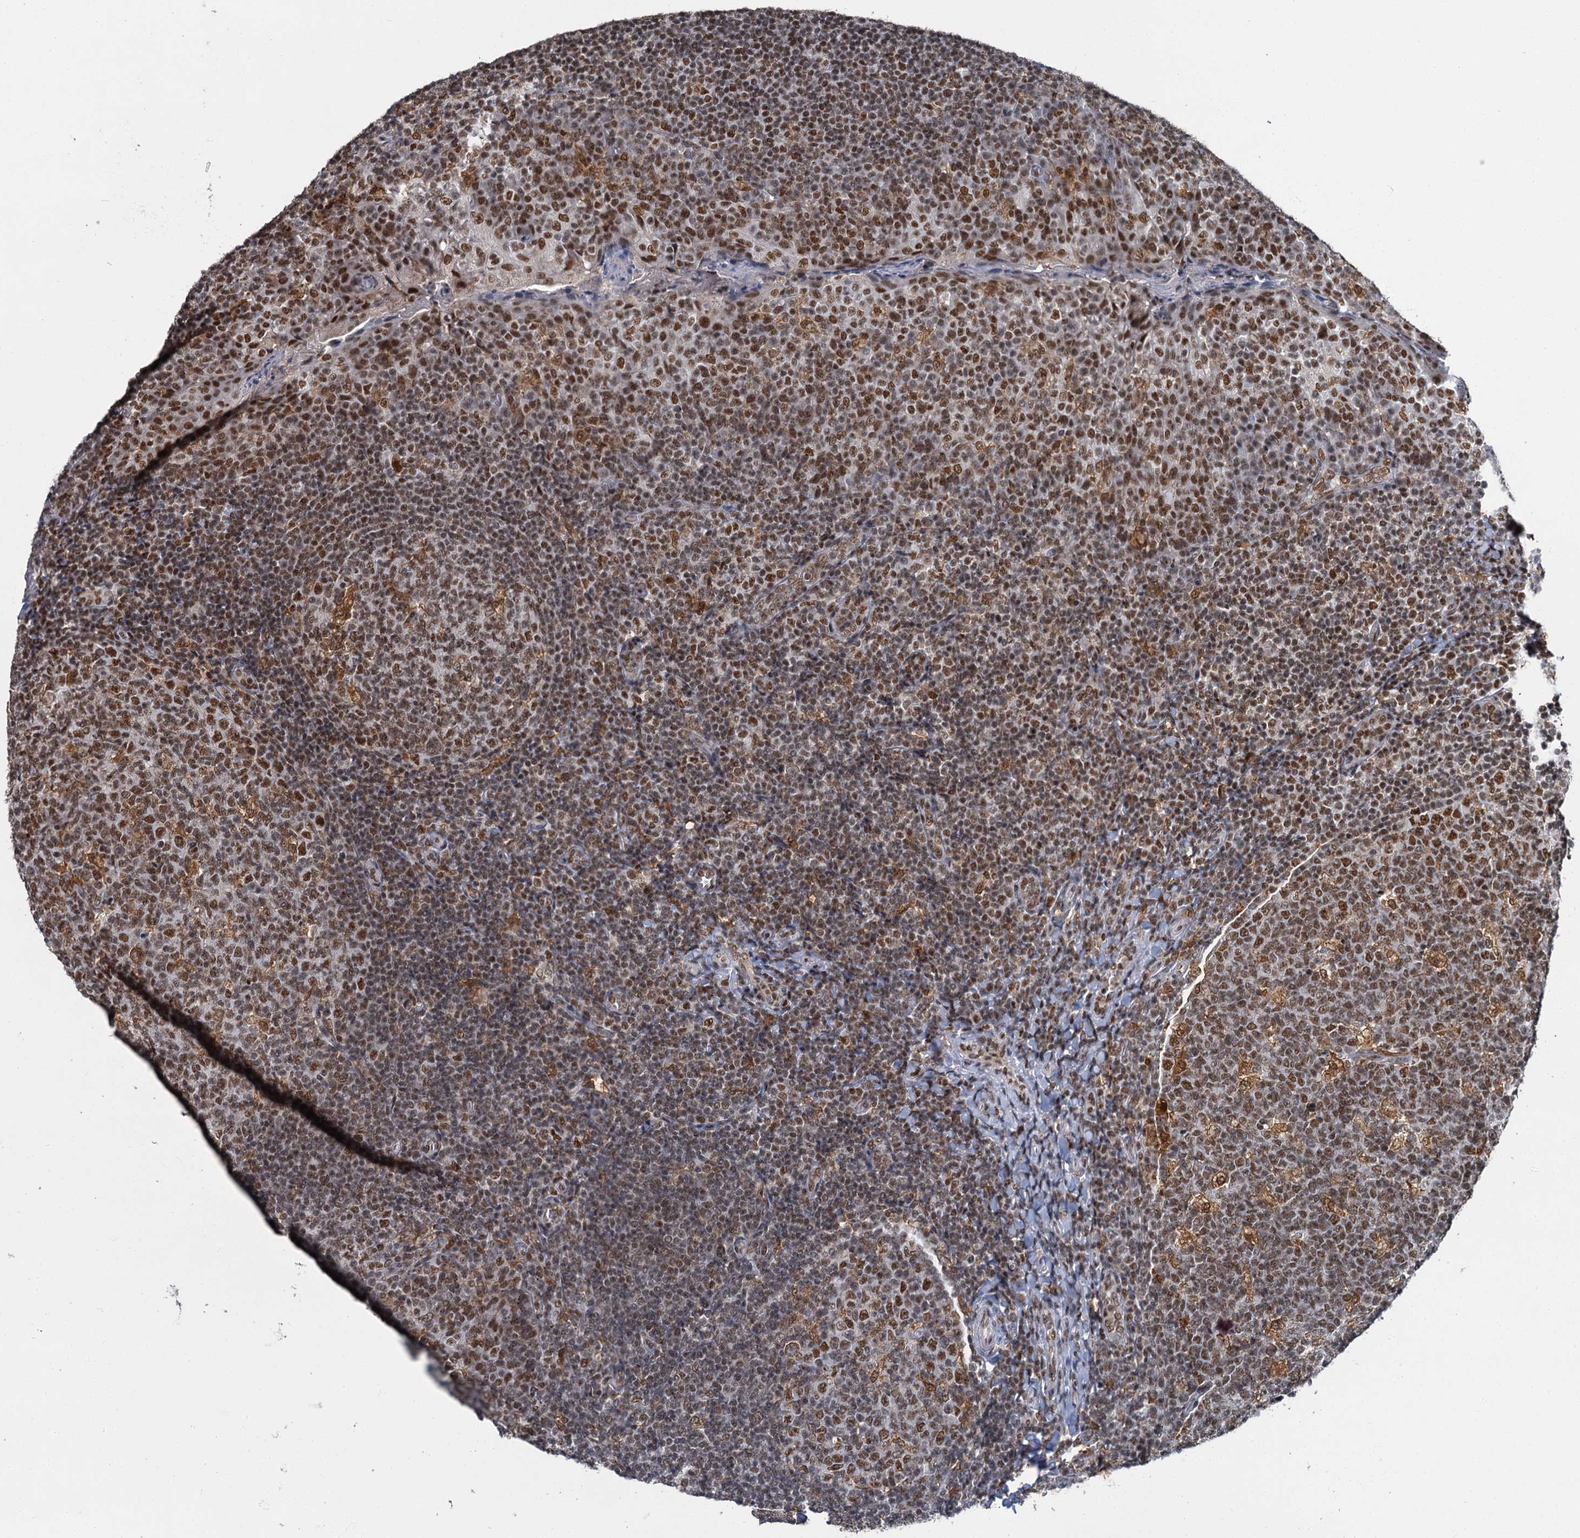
{"staining": {"intensity": "moderate", "quantity": "25%-75%", "location": "nuclear"}, "tissue": "tonsil", "cell_type": "Germinal center cells", "image_type": "normal", "snomed": [{"axis": "morphology", "description": "Normal tissue, NOS"}, {"axis": "topography", "description": "Tonsil"}], "caption": "A micrograph showing moderate nuclear expression in about 25%-75% of germinal center cells in benign tonsil, as visualized by brown immunohistochemical staining.", "gene": "PPHLN1", "patient": {"sex": "female", "age": 19}}